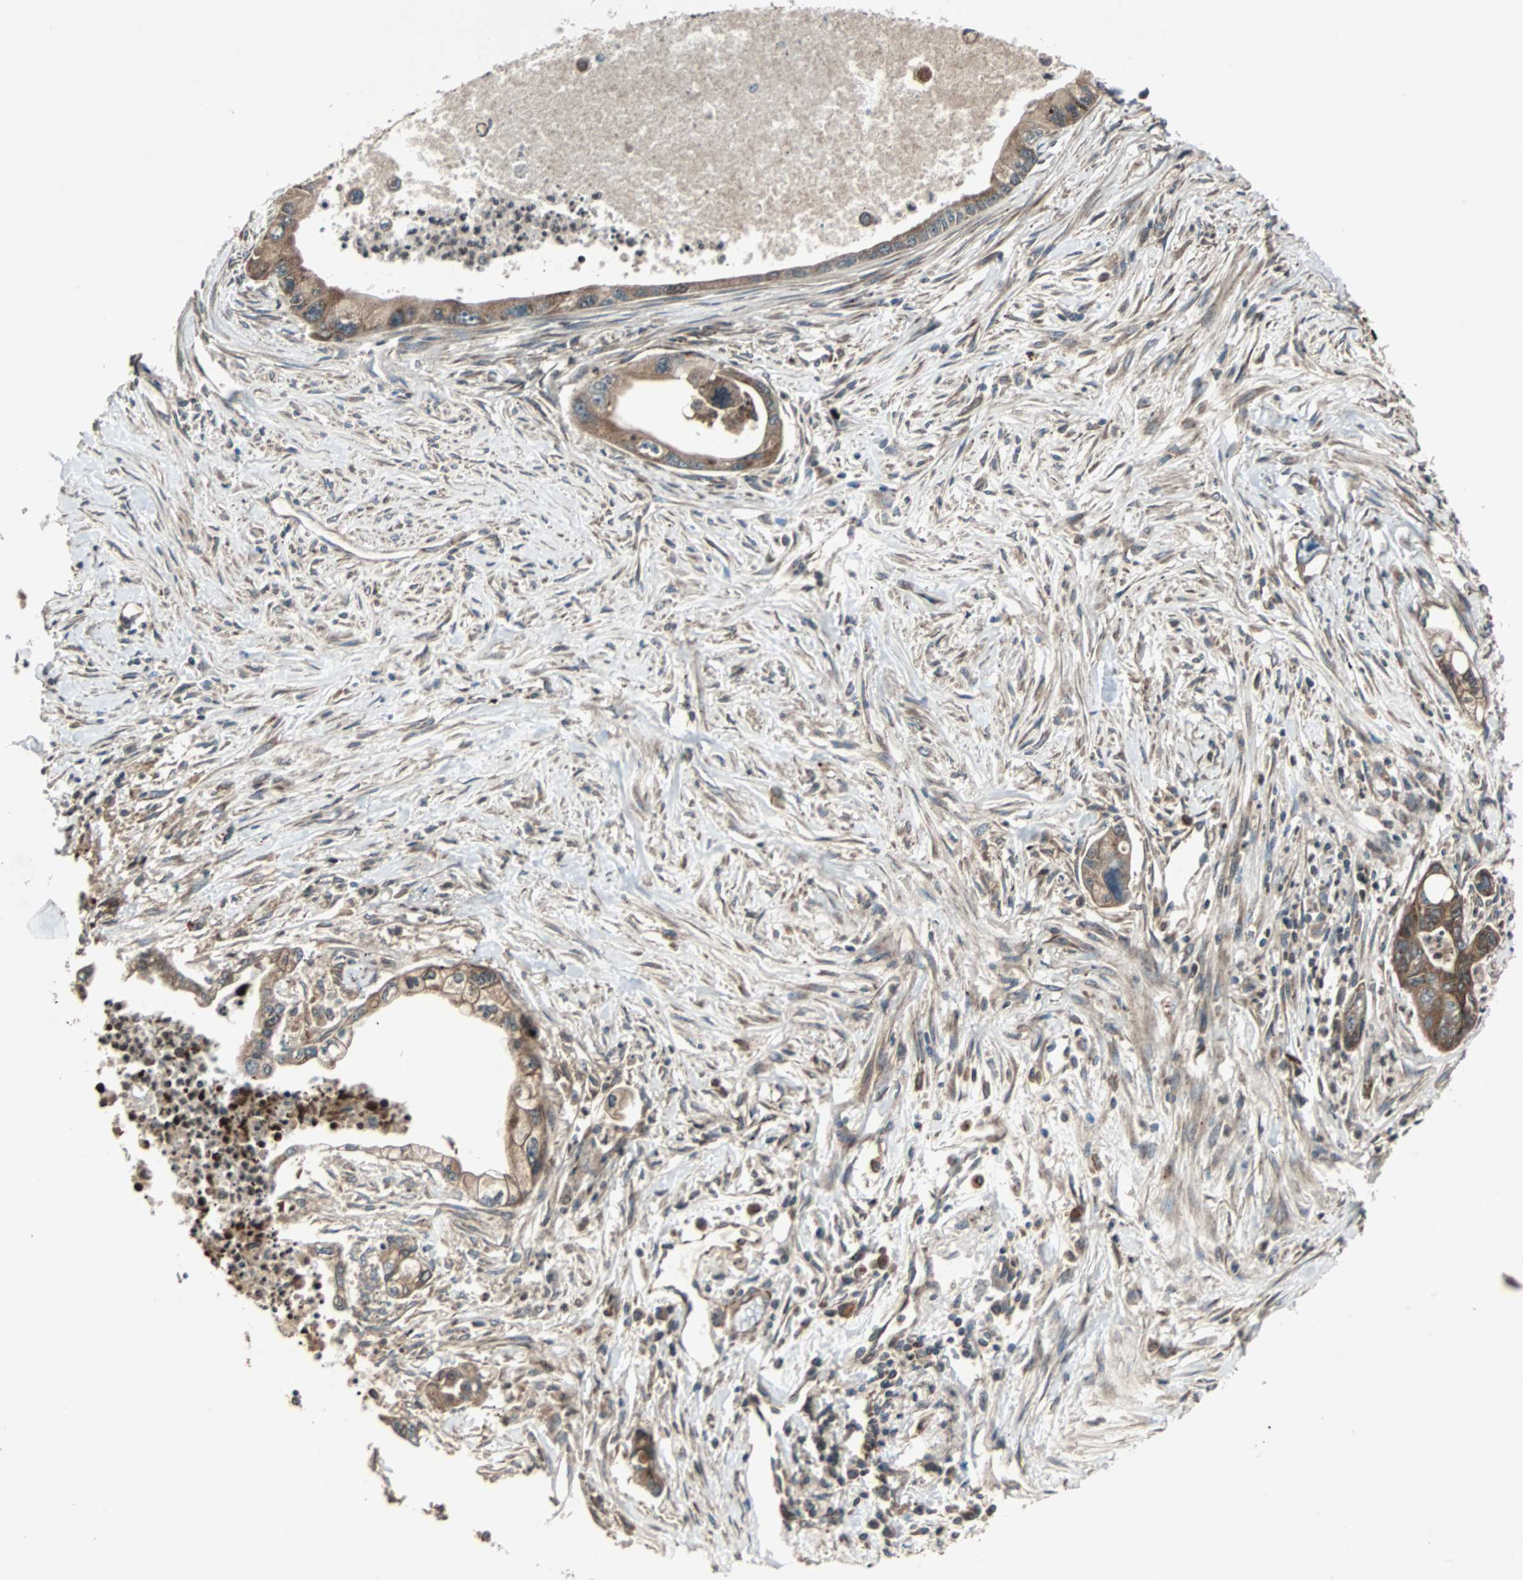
{"staining": {"intensity": "moderate", "quantity": ">75%", "location": "cytoplasmic/membranous"}, "tissue": "pancreatic cancer", "cell_type": "Tumor cells", "image_type": "cancer", "snomed": [{"axis": "morphology", "description": "Adenocarcinoma, NOS"}, {"axis": "topography", "description": "Pancreas"}], "caption": "Immunohistochemistry of pancreatic adenocarcinoma reveals medium levels of moderate cytoplasmic/membranous expression in about >75% of tumor cells. The protein of interest is shown in brown color, while the nuclei are stained blue.", "gene": "RAB7A", "patient": {"sex": "male", "age": 70}}